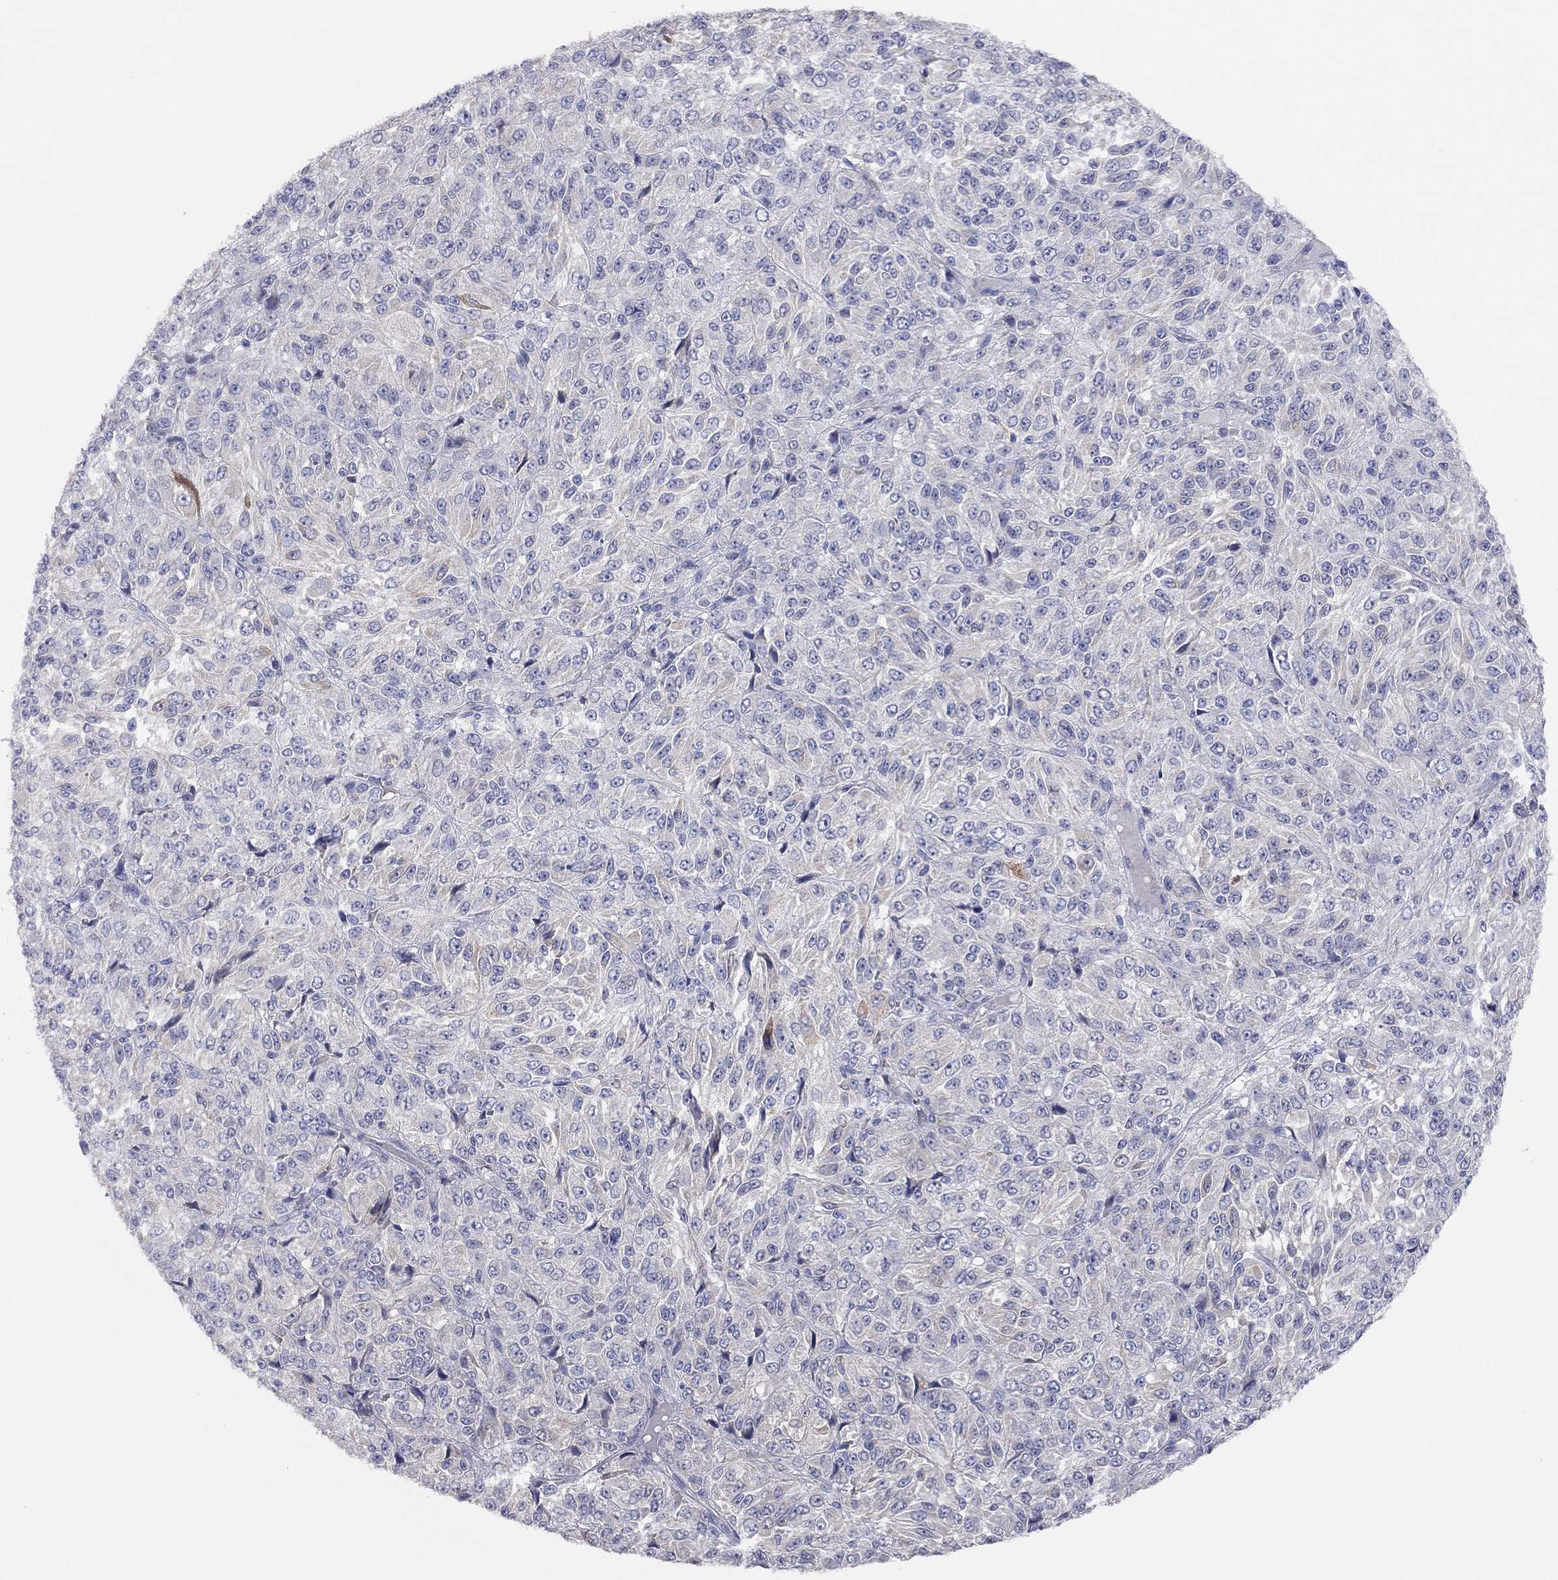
{"staining": {"intensity": "moderate", "quantity": "<25%", "location": "cytoplasmic/membranous"}, "tissue": "melanoma", "cell_type": "Tumor cells", "image_type": "cancer", "snomed": [{"axis": "morphology", "description": "Malignant melanoma, Metastatic site"}, {"axis": "topography", "description": "Brain"}], "caption": "High-power microscopy captured an IHC micrograph of malignant melanoma (metastatic site), revealing moderate cytoplasmic/membranous staining in about <25% of tumor cells.", "gene": "KCNB1", "patient": {"sex": "female", "age": 56}}